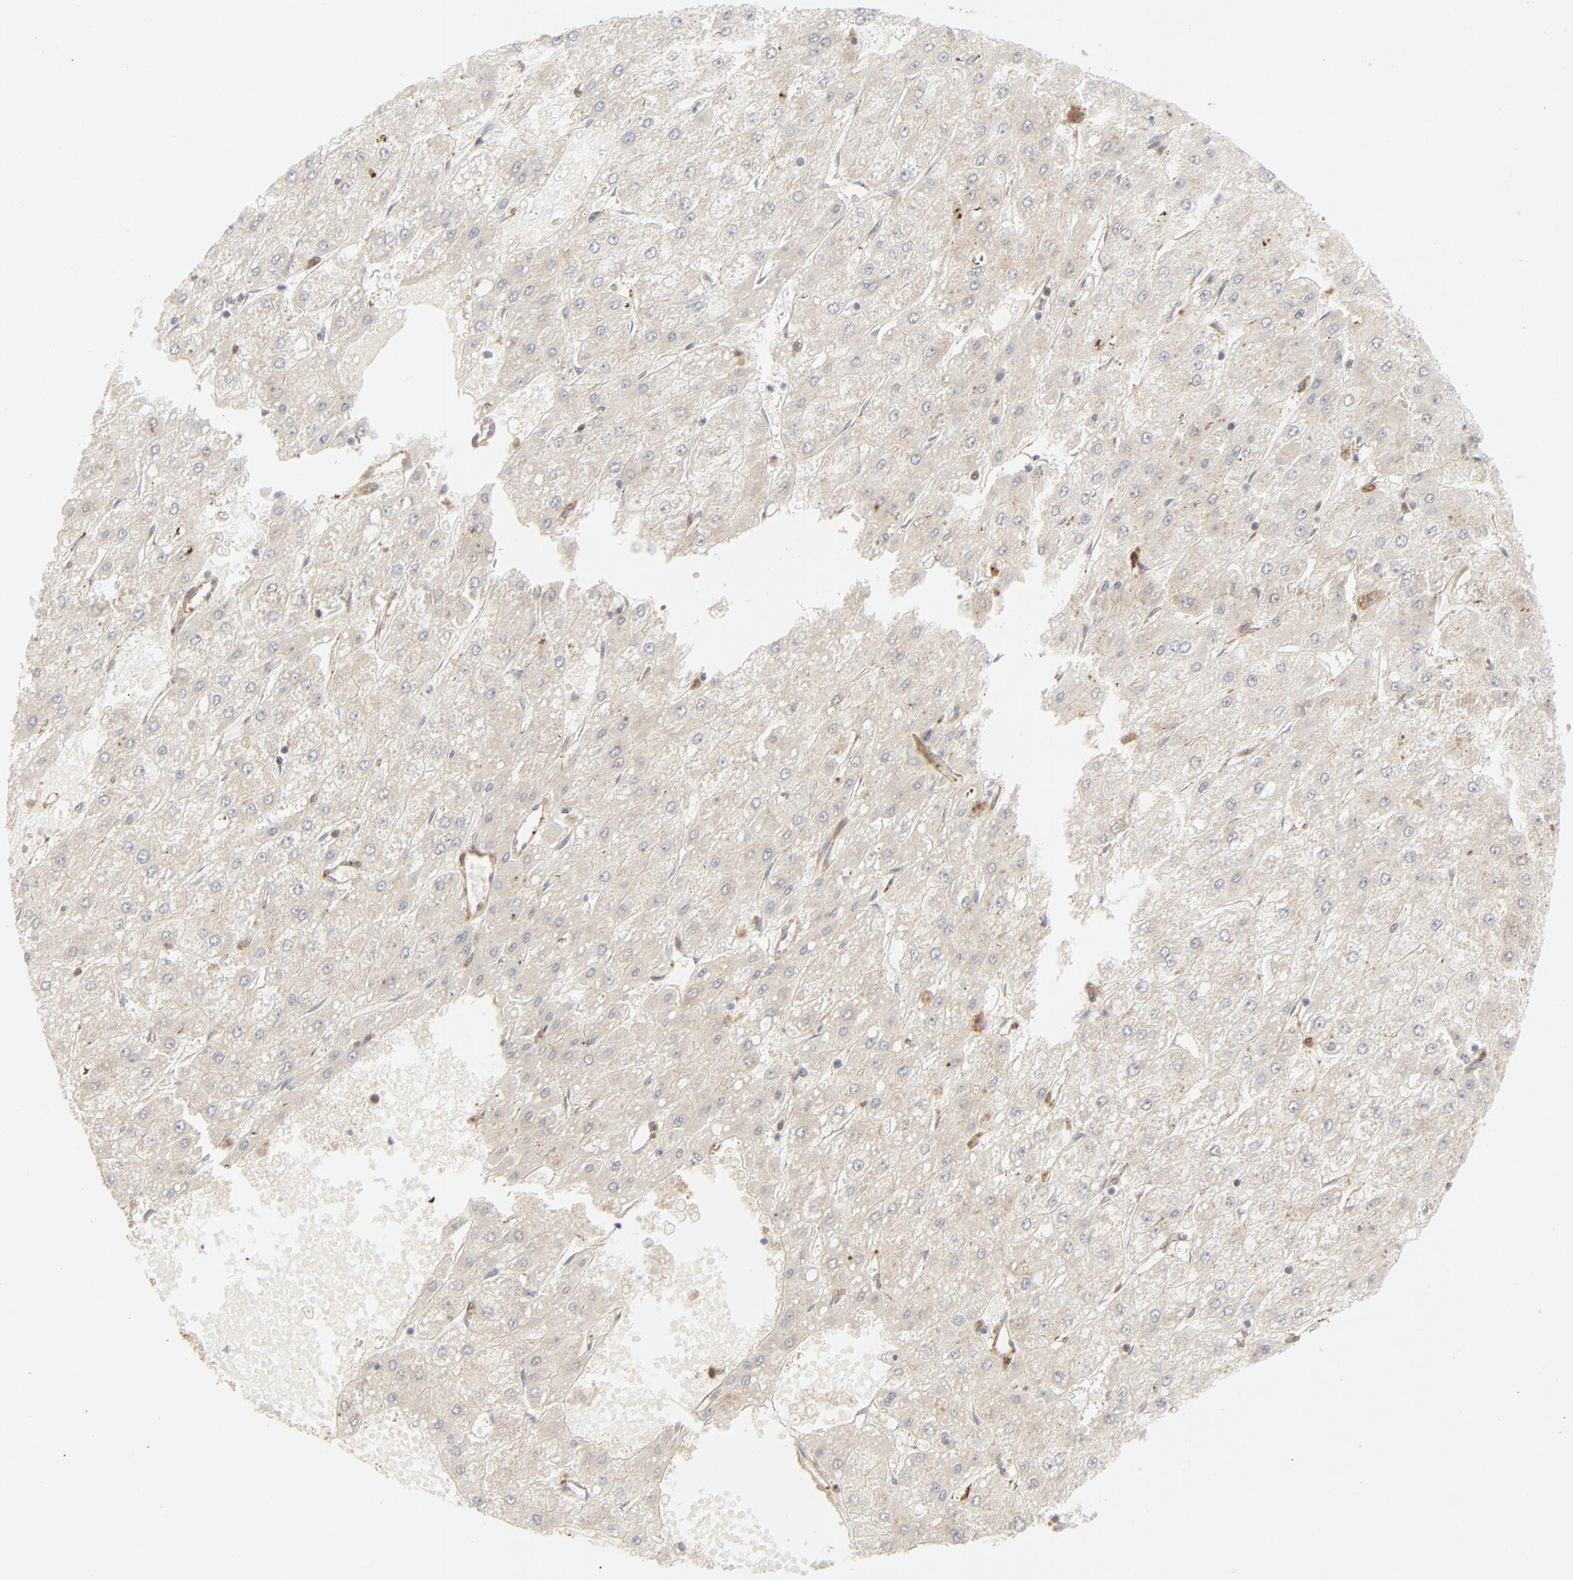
{"staining": {"intensity": "negative", "quantity": "none", "location": "none"}, "tissue": "liver cancer", "cell_type": "Tumor cells", "image_type": "cancer", "snomed": [{"axis": "morphology", "description": "Carcinoma, Hepatocellular, NOS"}, {"axis": "topography", "description": "Liver"}], "caption": "This is an immunohistochemistry (IHC) histopathology image of human liver hepatocellular carcinoma. There is no staining in tumor cells.", "gene": "LGALS2", "patient": {"sex": "female", "age": 52}}